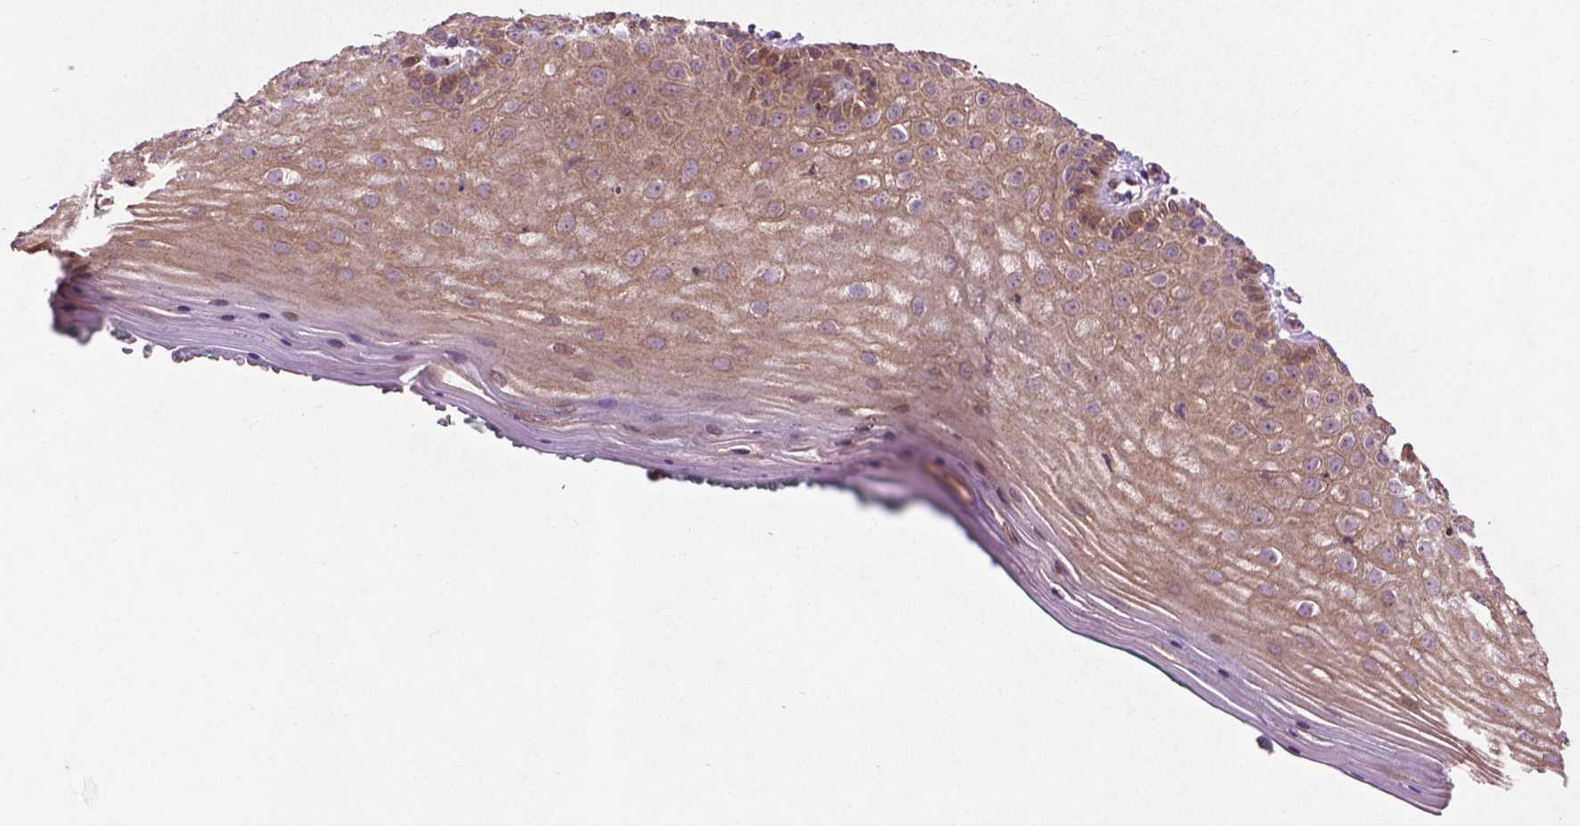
{"staining": {"intensity": "moderate", "quantity": ">75%", "location": "cytoplasmic/membranous"}, "tissue": "vagina", "cell_type": "Squamous epithelial cells", "image_type": "normal", "snomed": [{"axis": "morphology", "description": "Normal tissue, NOS"}, {"axis": "topography", "description": "Vagina"}], "caption": "Benign vagina shows moderate cytoplasmic/membranous staining in about >75% of squamous epithelial cells.", "gene": "B3GALNT2", "patient": {"sex": "female", "age": 45}}